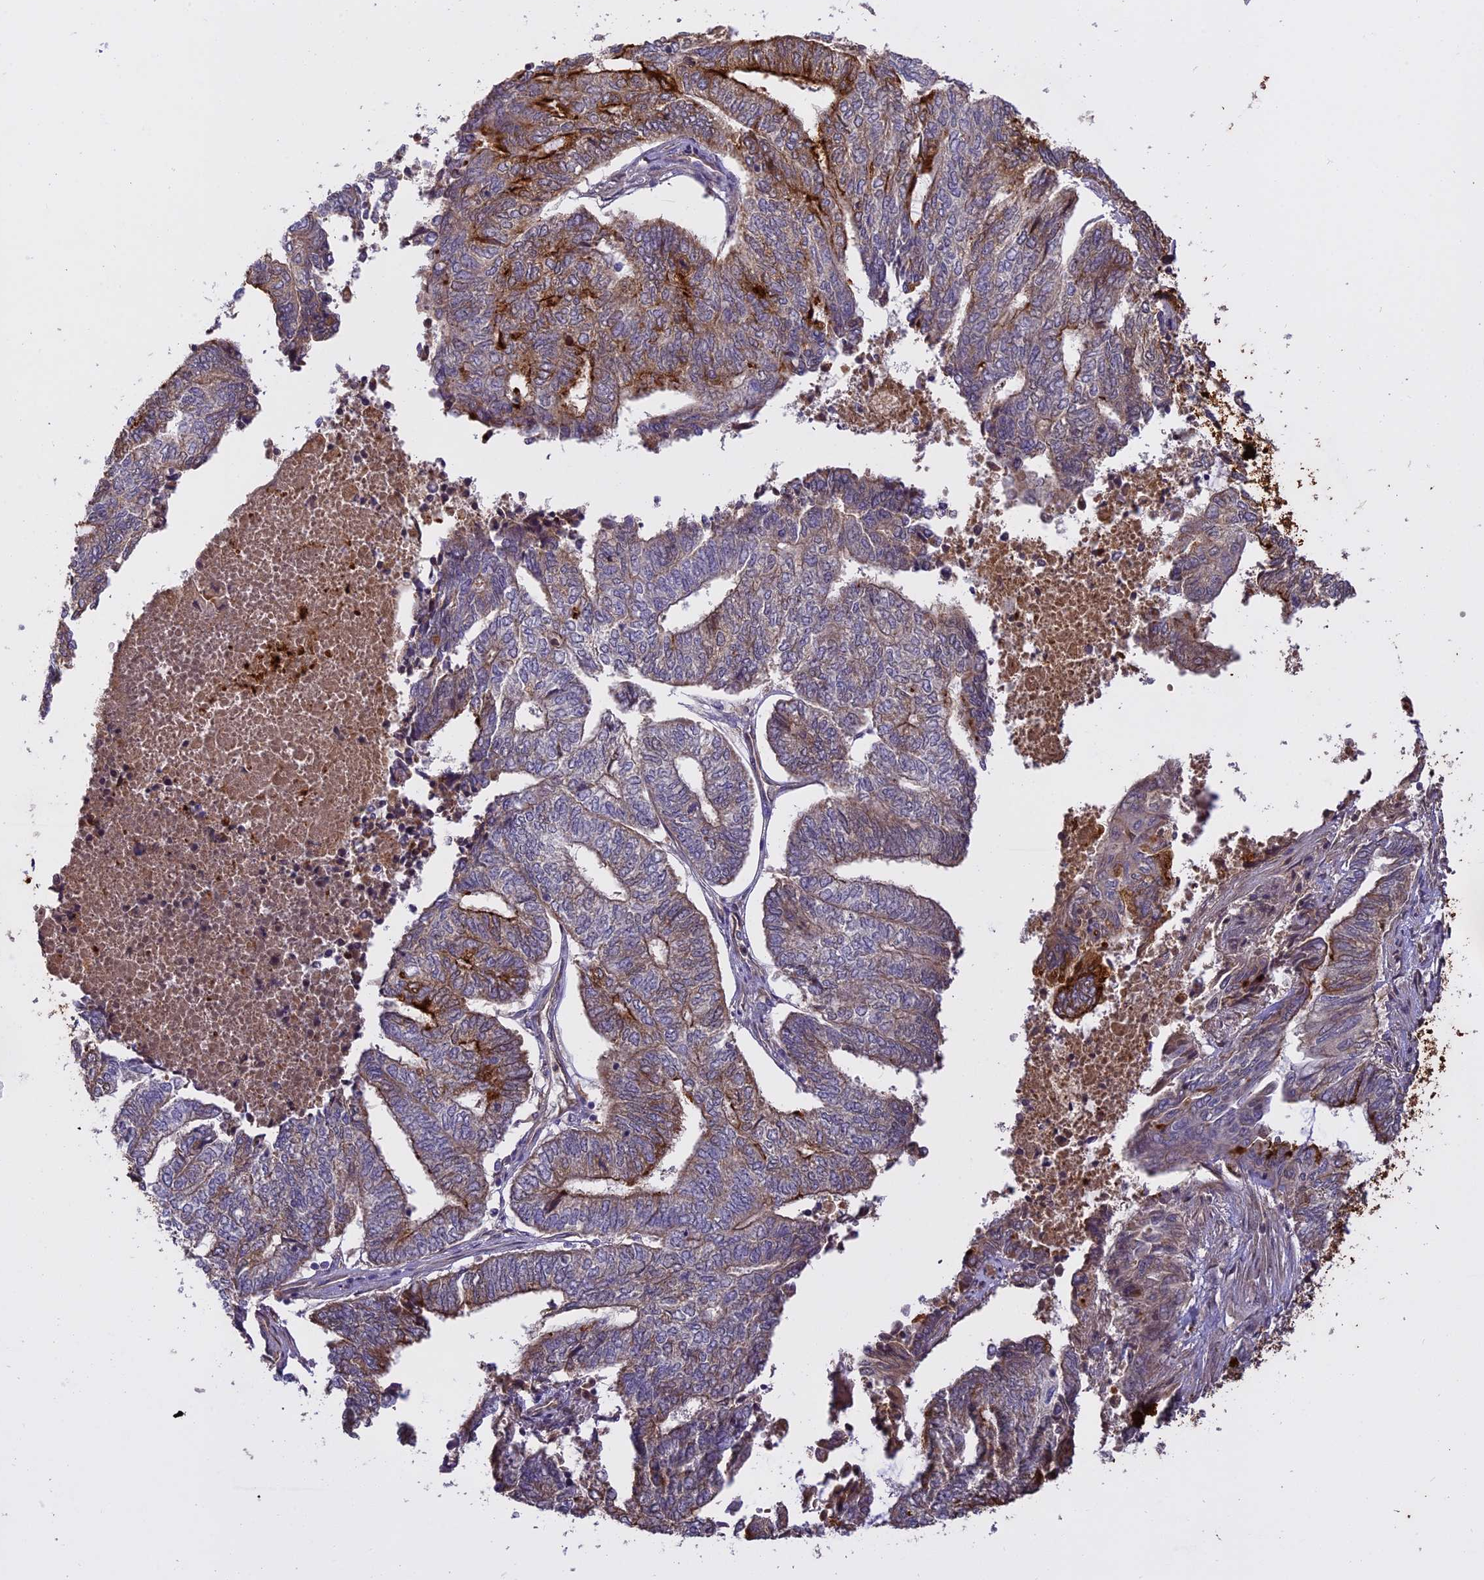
{"staining": {"intensity": "moderate", "quantity": "25%-75%", "location": "cytoplasmic/membranous"}, "tissue": "endometrial cancer", "cell_type": "Tumor cells", "image_type": "cancer", "snomed": [{"axis": "morphology", "description": "Adenocarcinoma, NOS"}, {"axis": "topography", "description": "Uterus"}, {"axis": "topography", "description": "Endometrium"}], "caption": "A high-resolution photomicrograph shows IHC staining of endometrial cancer, which shows moderate cytoplasmic/membranous expression in about 25%-75% of tumor cells. (DAB (3,3'-diaminobenzidine) = brown stain, brightfield microscopy at high magnification).", "gene": "WFDC2", "patient": {"sex": "female", "age": 70}}